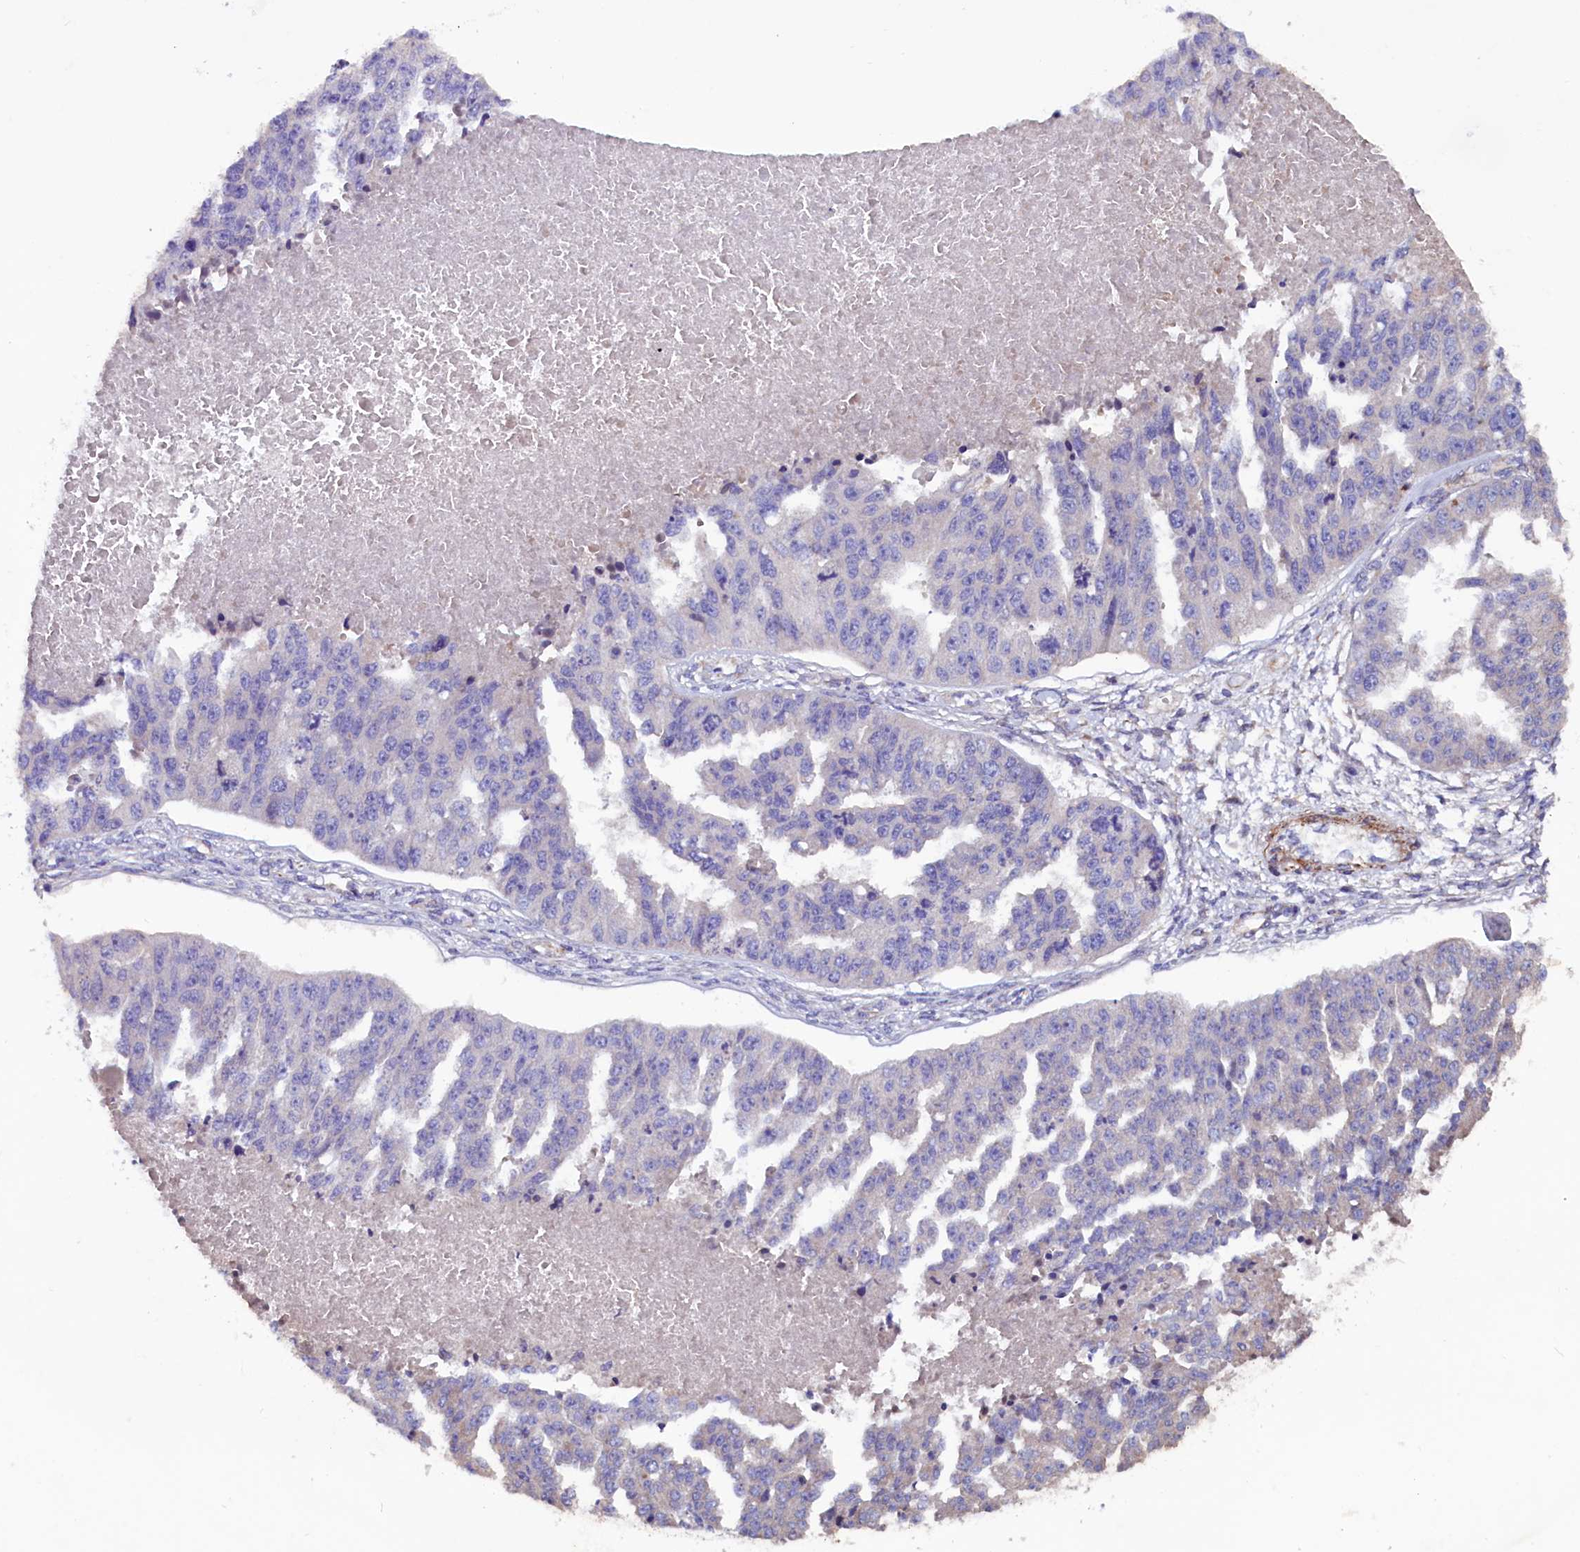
{"staining": {"intensity": "negative", "quantity": "none", "location": "none"}, "tissue": "ovarian cancer", "cell_type": "Tumor cells", "image_type": "cancer", "snomed": [{"axis": "morphology", "description": "Cystadenocarcinoma, serous, NOS"}, {"axis": "topography", "description": "Ovary"}], "caption": "Tumor cells show no significant protein staining in ovarian cancer.", "gene": "ZNF749", "patient": {"sex": "female", "age": 58}}